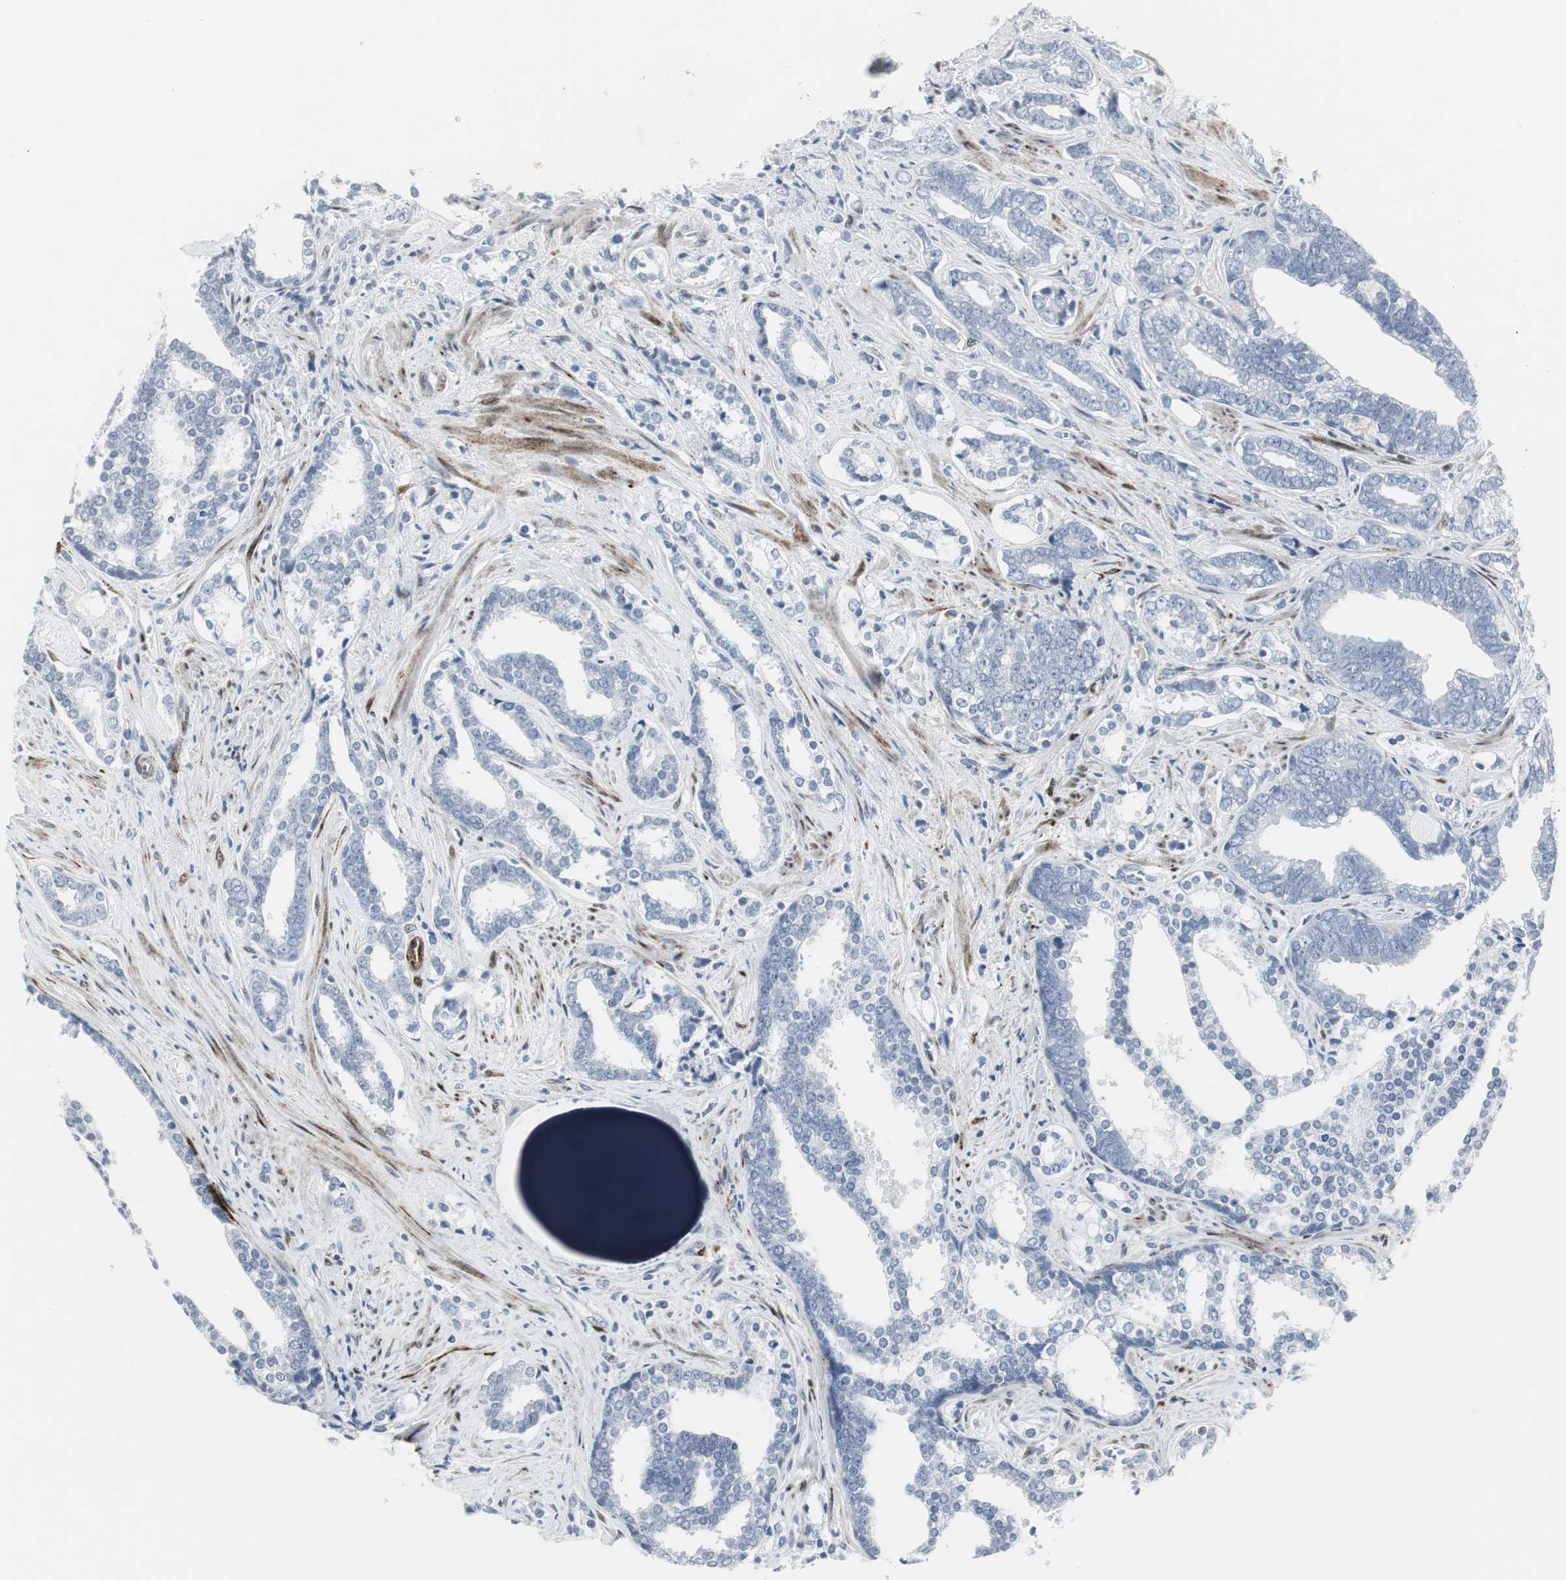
{"staining": {"intensity": "negative", "quantity": "none", "location": "none"}, "tissue": "prostate cancer", "cell_type": "Tumor cells", "image_type": "cancer", "snomed": [{"axis": "morphology", "description": "Adenocarcinoma, High grade"}, {"axis": "topography", "description": "Prostate"}], "caption": "An immunohistochemistry (IHC) micrograph of prostate high-grade adenocarcinoma is shown. There is no staining in tumor cells of prostate high-grade adenocarcinoma.", "gene": "PPP1R14A", "patient": {"sex": "male", "age": 67}}